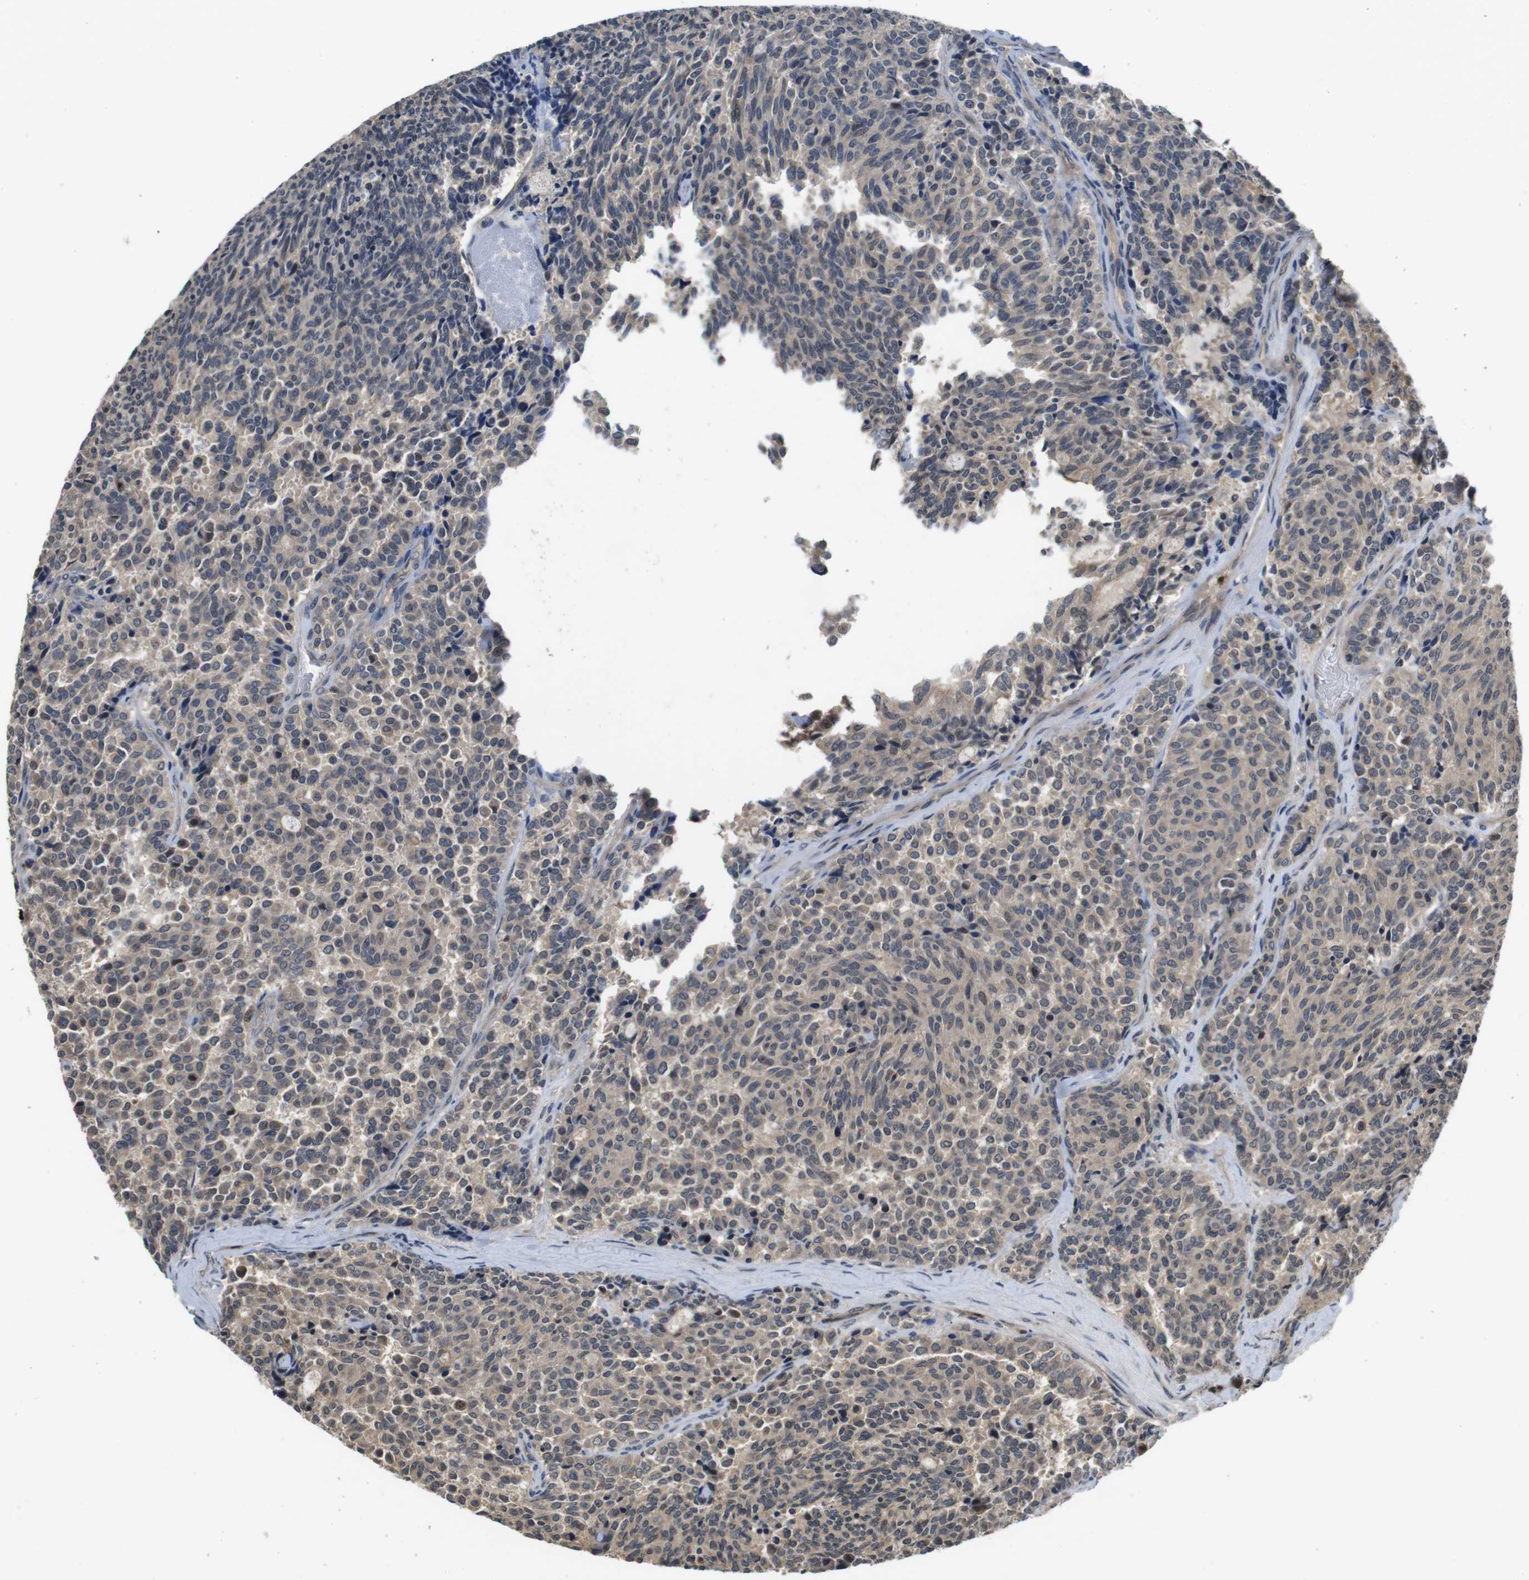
{"staining": {"intensity": "weak", "quantity": "25%-75%", "location": "cytoplasmic/membranous"}, "tissue": "carcinoid", "cell_type": "Tumor cells", "image_type": "cancer", "snomed": [{"axis": "morphology", "description": "Carcinoid, malignant, NOS"}, {"axis": "topography", "description": "Pancreas"}], "caption": "Brown immunohistochemical staining in carcinoid demonstrates weak cytoplasmic/membranous expression in approximately 25%-75% of tumor cells.", "gene": "FADD", "patient": {"sex": "female", "age": 54}}